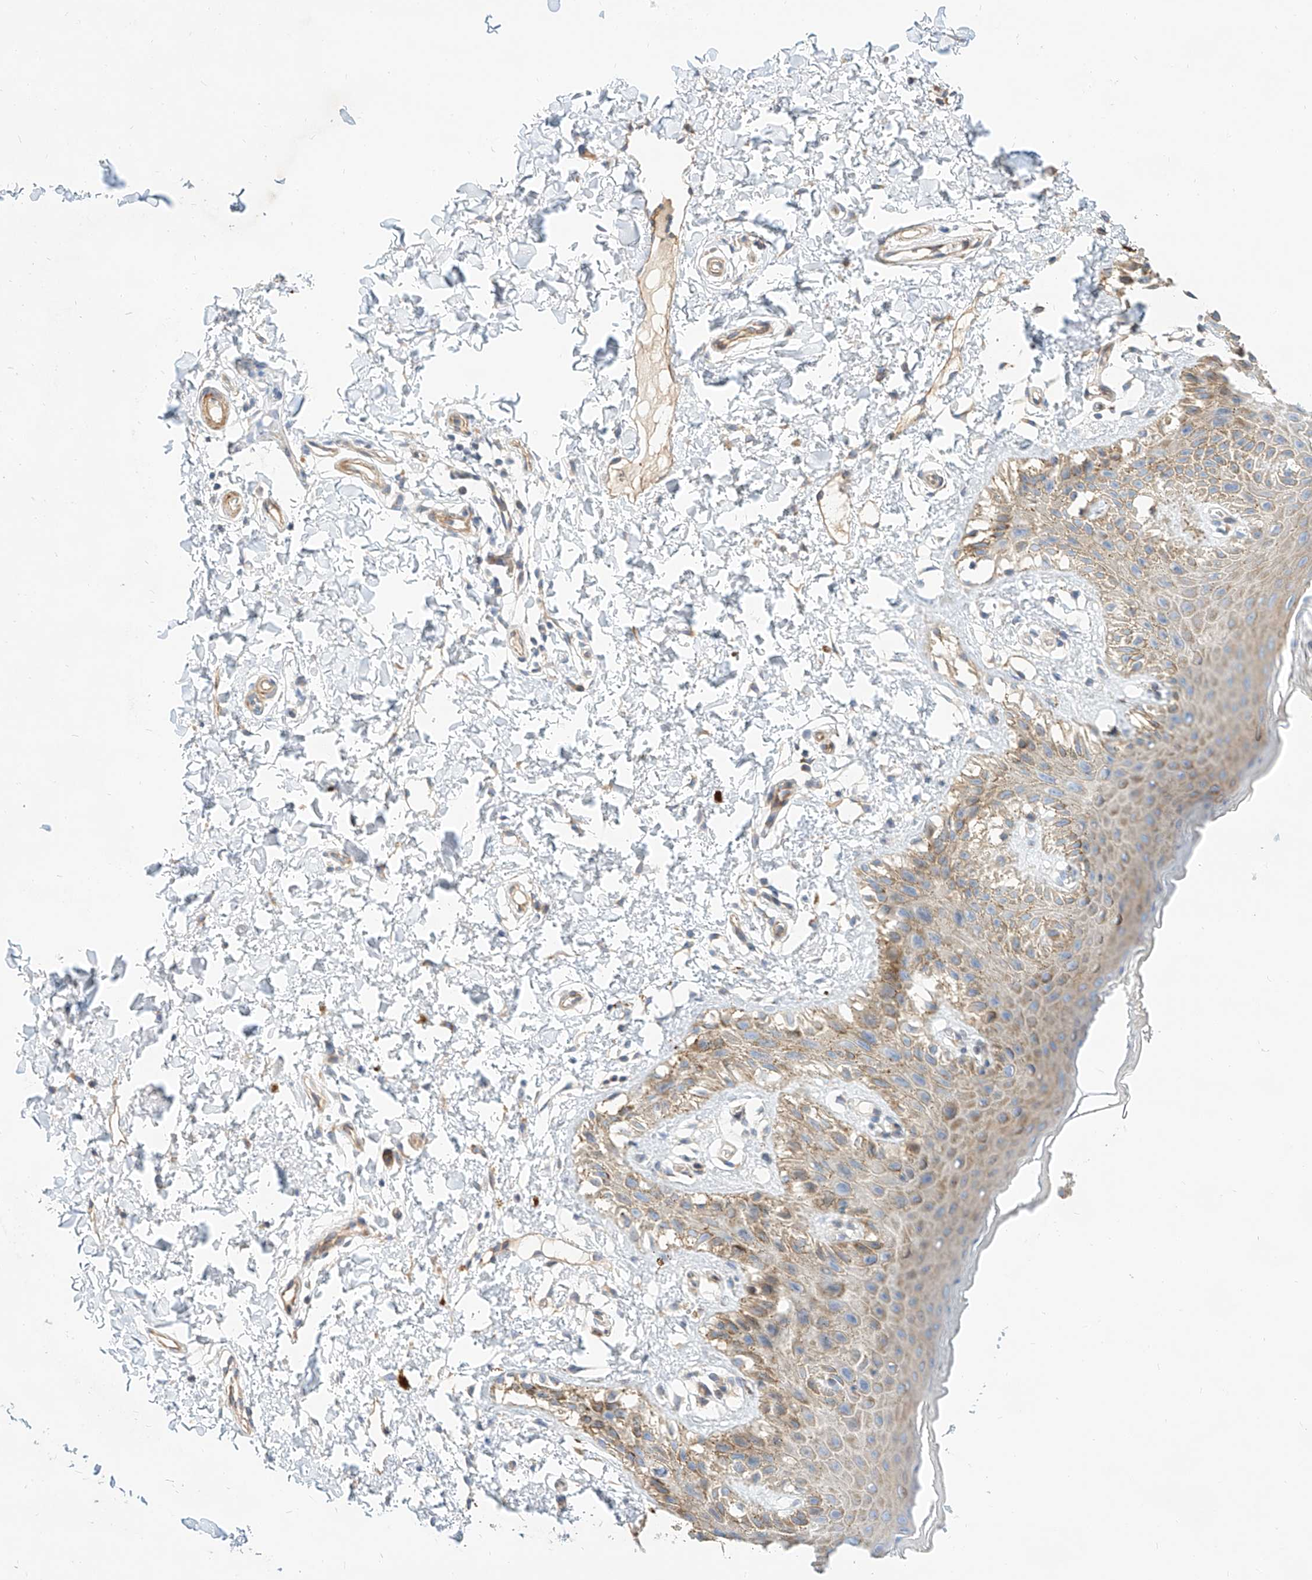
{"staining": {"intensity": "weak", "quantity": "25%-75%", "location": "cytoplasmic/membranous"}, "tissue": "skin", "cell_type": "Epidermal cells", "image_type": "normal", "snomed": [{"axis": "morphology", "description": "Normal tissue, NOS"}, {"axis": "topography", "description": "Anal"}], "caption": "This photomicrograph displays IHC staining of benign human skin, with low weak cytoplasmic/membranous expression in approximately 25%-75% of epidermal cells.", "gene": "KCNH5", "patient": {"sex": "male", "age": 44}}